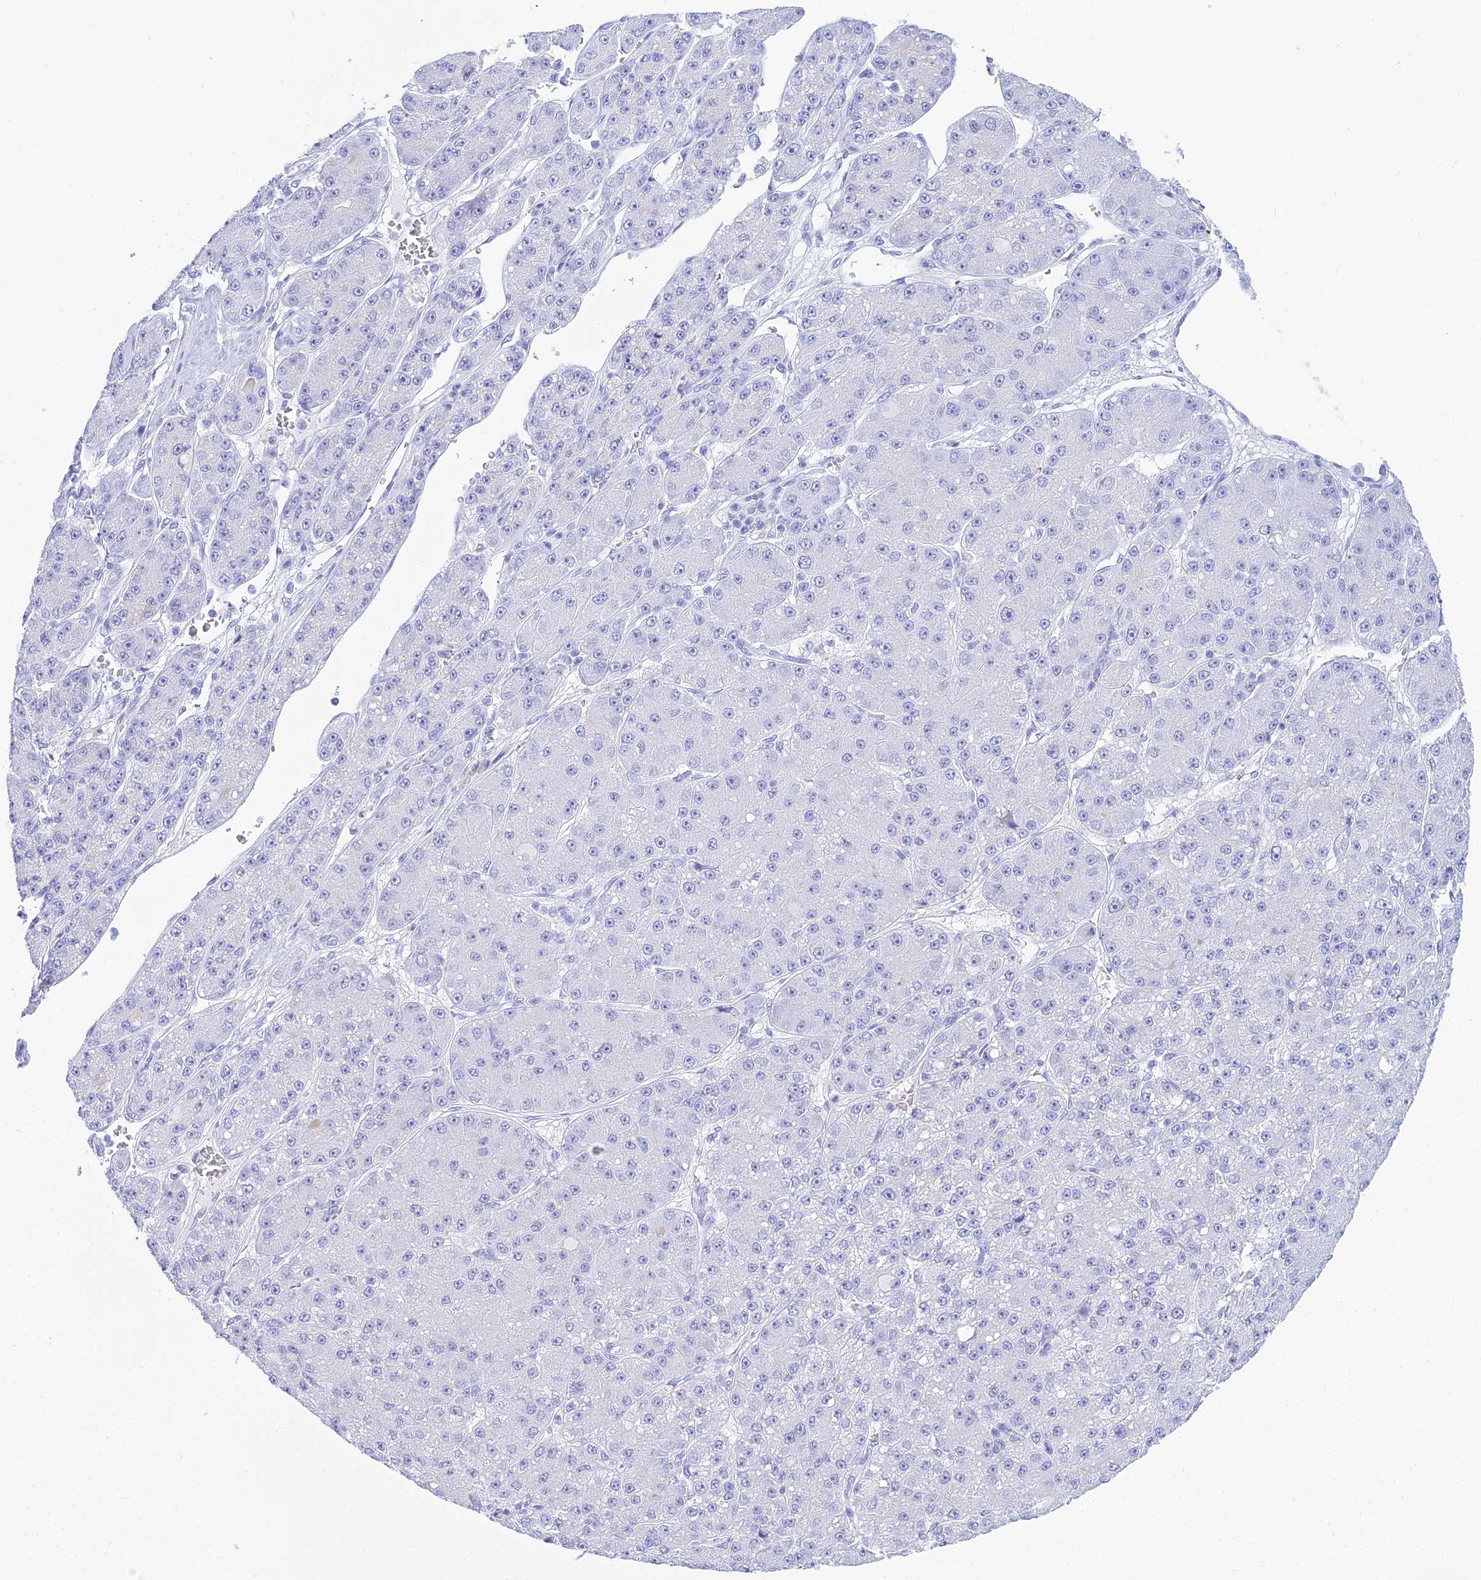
{"staining": {"intensity": "negative", "quantity": "none", "location": "none"}, "tissue": "liver cancer", "cell_type": "Tumor cells", "image_type": "cancer", "snomed": [{"axis": "morphology", "description": "Carcinoma, Hepatocellular, NOS"}, {"axis": "topography", "description": "Liver"}], "caption": "Tumor cells show no significant expression in liver cancer (hepatocellular carcinoma). (Immunohistochemistry, brightfield microscopy, high magnification).", "gene": "PATE4", "patient": {"sex": "male", "age": 67}}